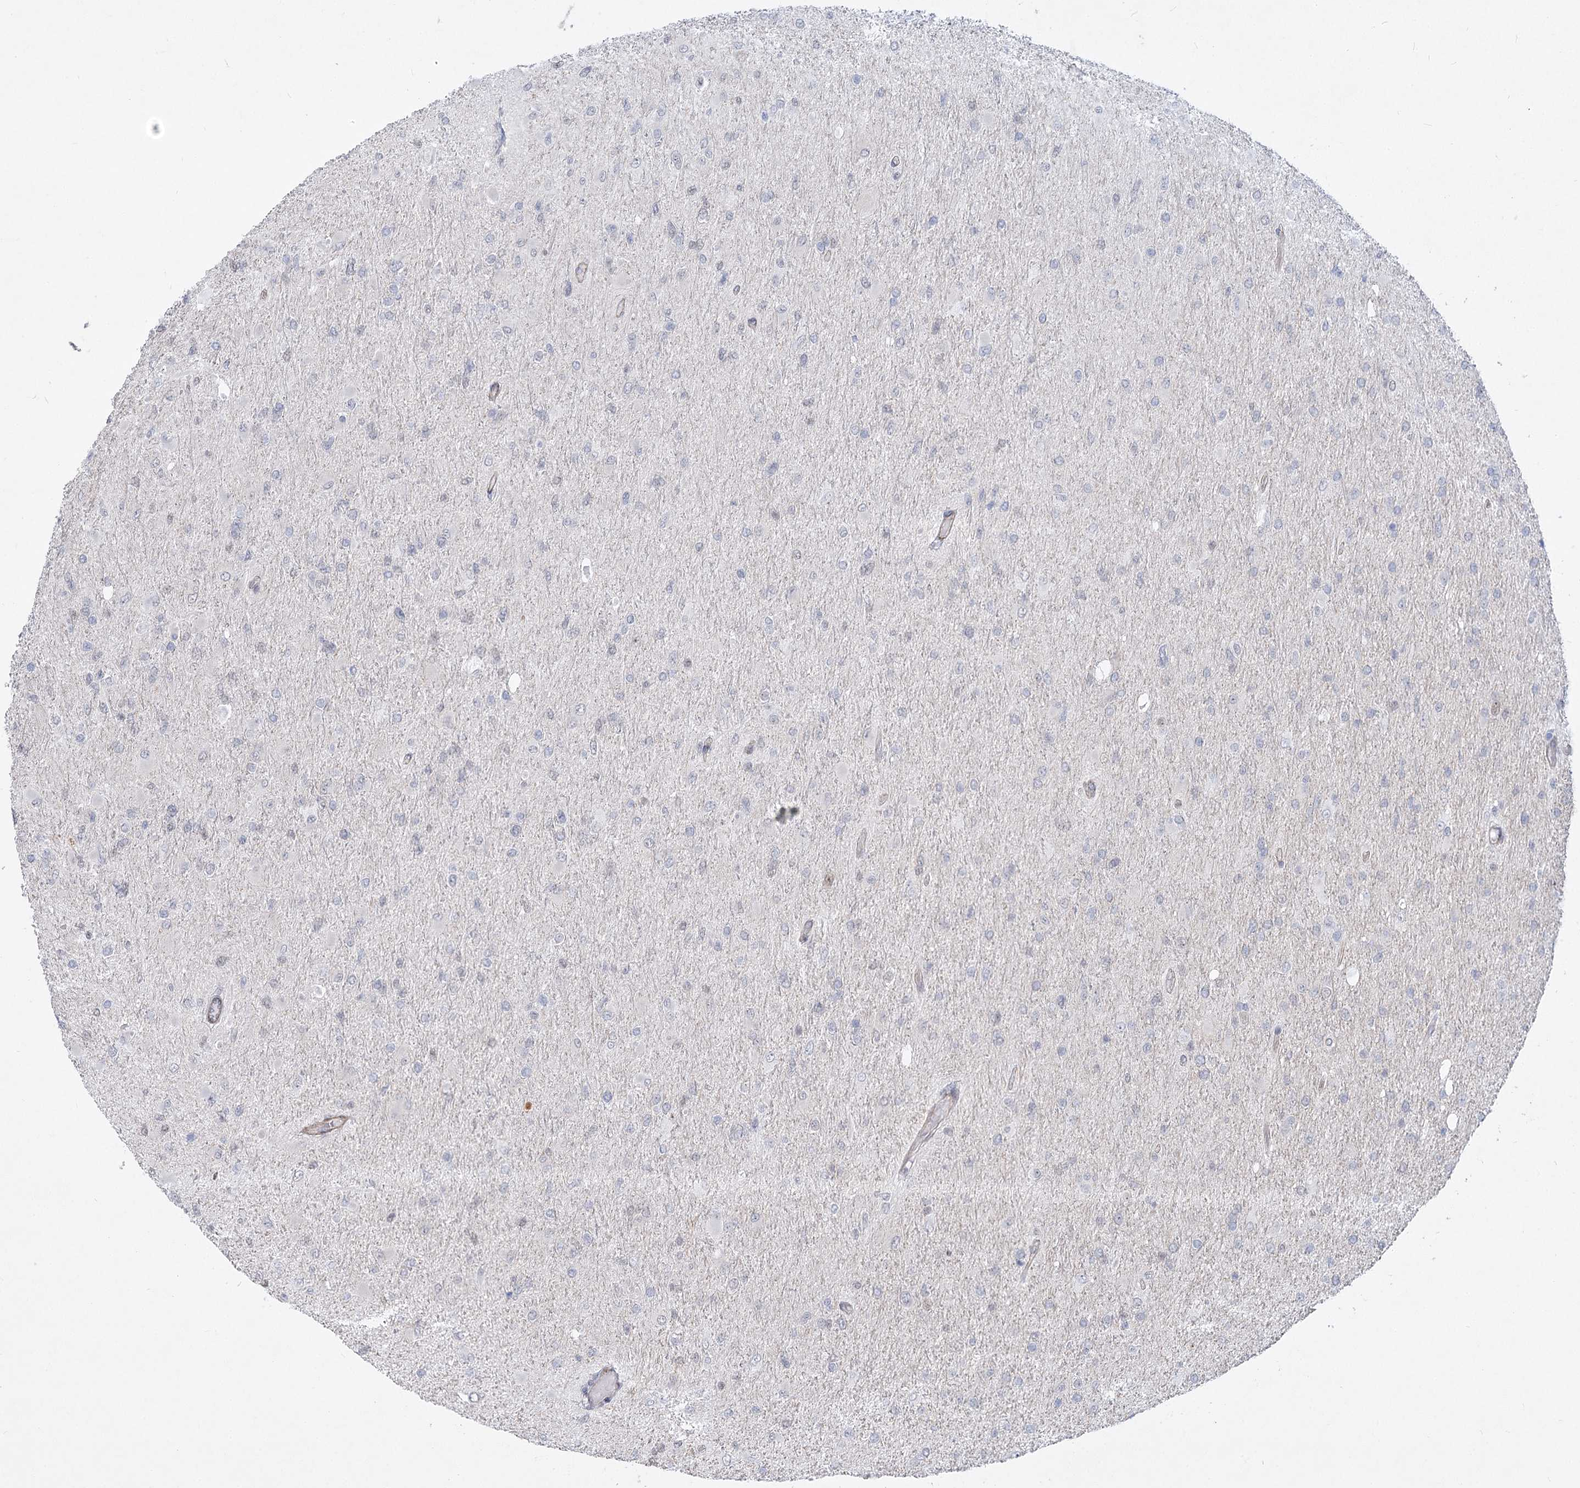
{"staining": {"intensity": "negative", "quantity": "none", "location": "none"}, "tissue": "glioma", "cell_type": "Tumor cells", "image_type": "cancer", "snomed": [{"axis": "morphology", "description": "Glioma, malignant, High grade"}, {"axis": "topography", "description": "Cerebral cortex"}], "caption": "Malignant glioma (high-grade) stained for a protein using immunohistochemistry demonstrates no staining tumor cells.", "gene": "ARSI", "patient": {"sex": "female", "age": 36}}